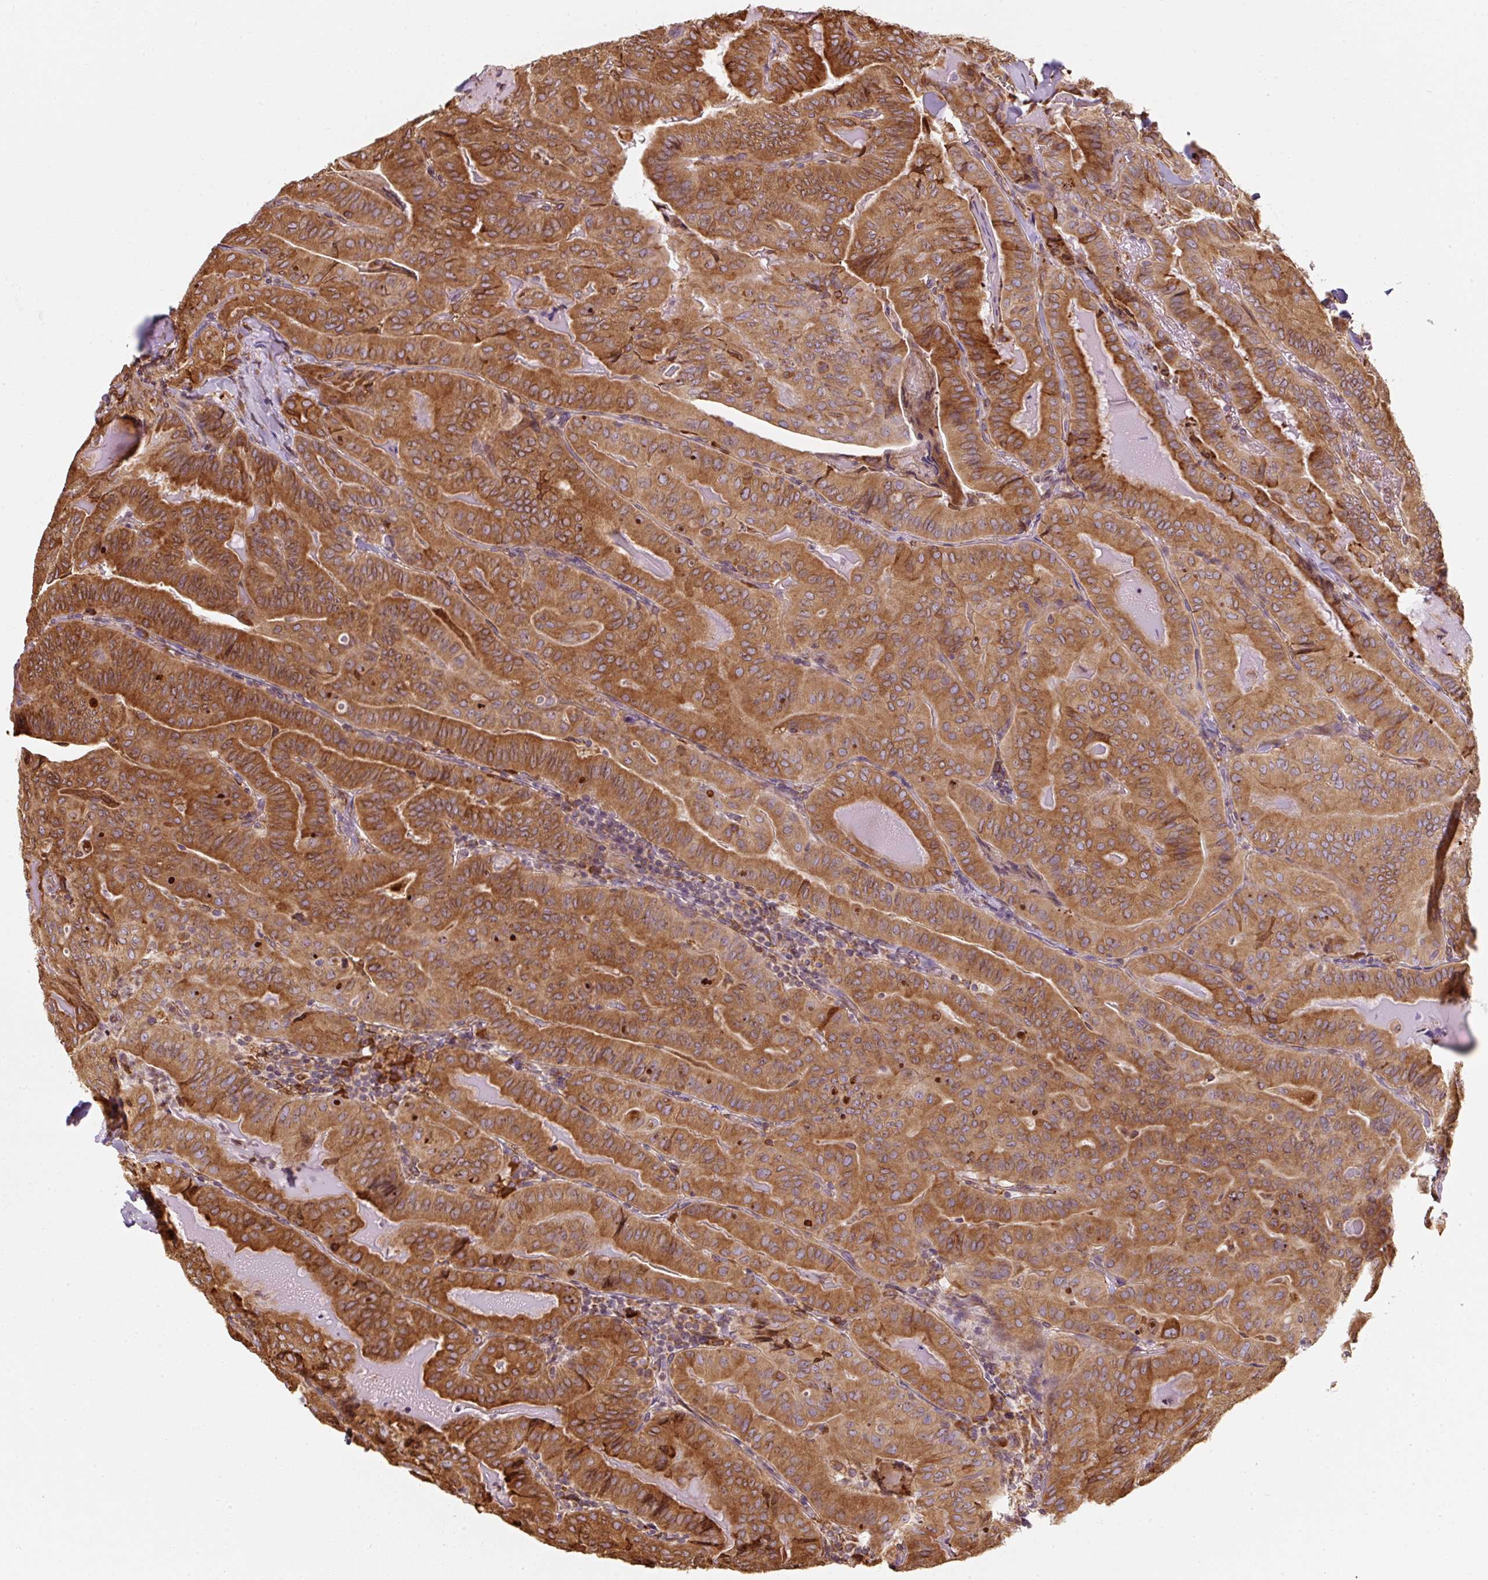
{"staining": {"intensity": "strong", "quantity": ">75%", "location": "cytoplasmic/membranous"}, "tissue": "thyroid cancer", "cell_type": "Tumor cells", "image_type": "cancer", "snomed": [{"axis": "morphology", "description": "Papillary adenocarcinoma, NOS"}, {"axis": "topography", "description": "Thyroid gland"}], "caption": "Papillary adenocarcinoma (thyroid) stained for a protein displays strong cytoplasmic/membranous positivity in tumor cells.", "gene": "PRKCSH", "patient": {"sex": "female", "age": 68}}